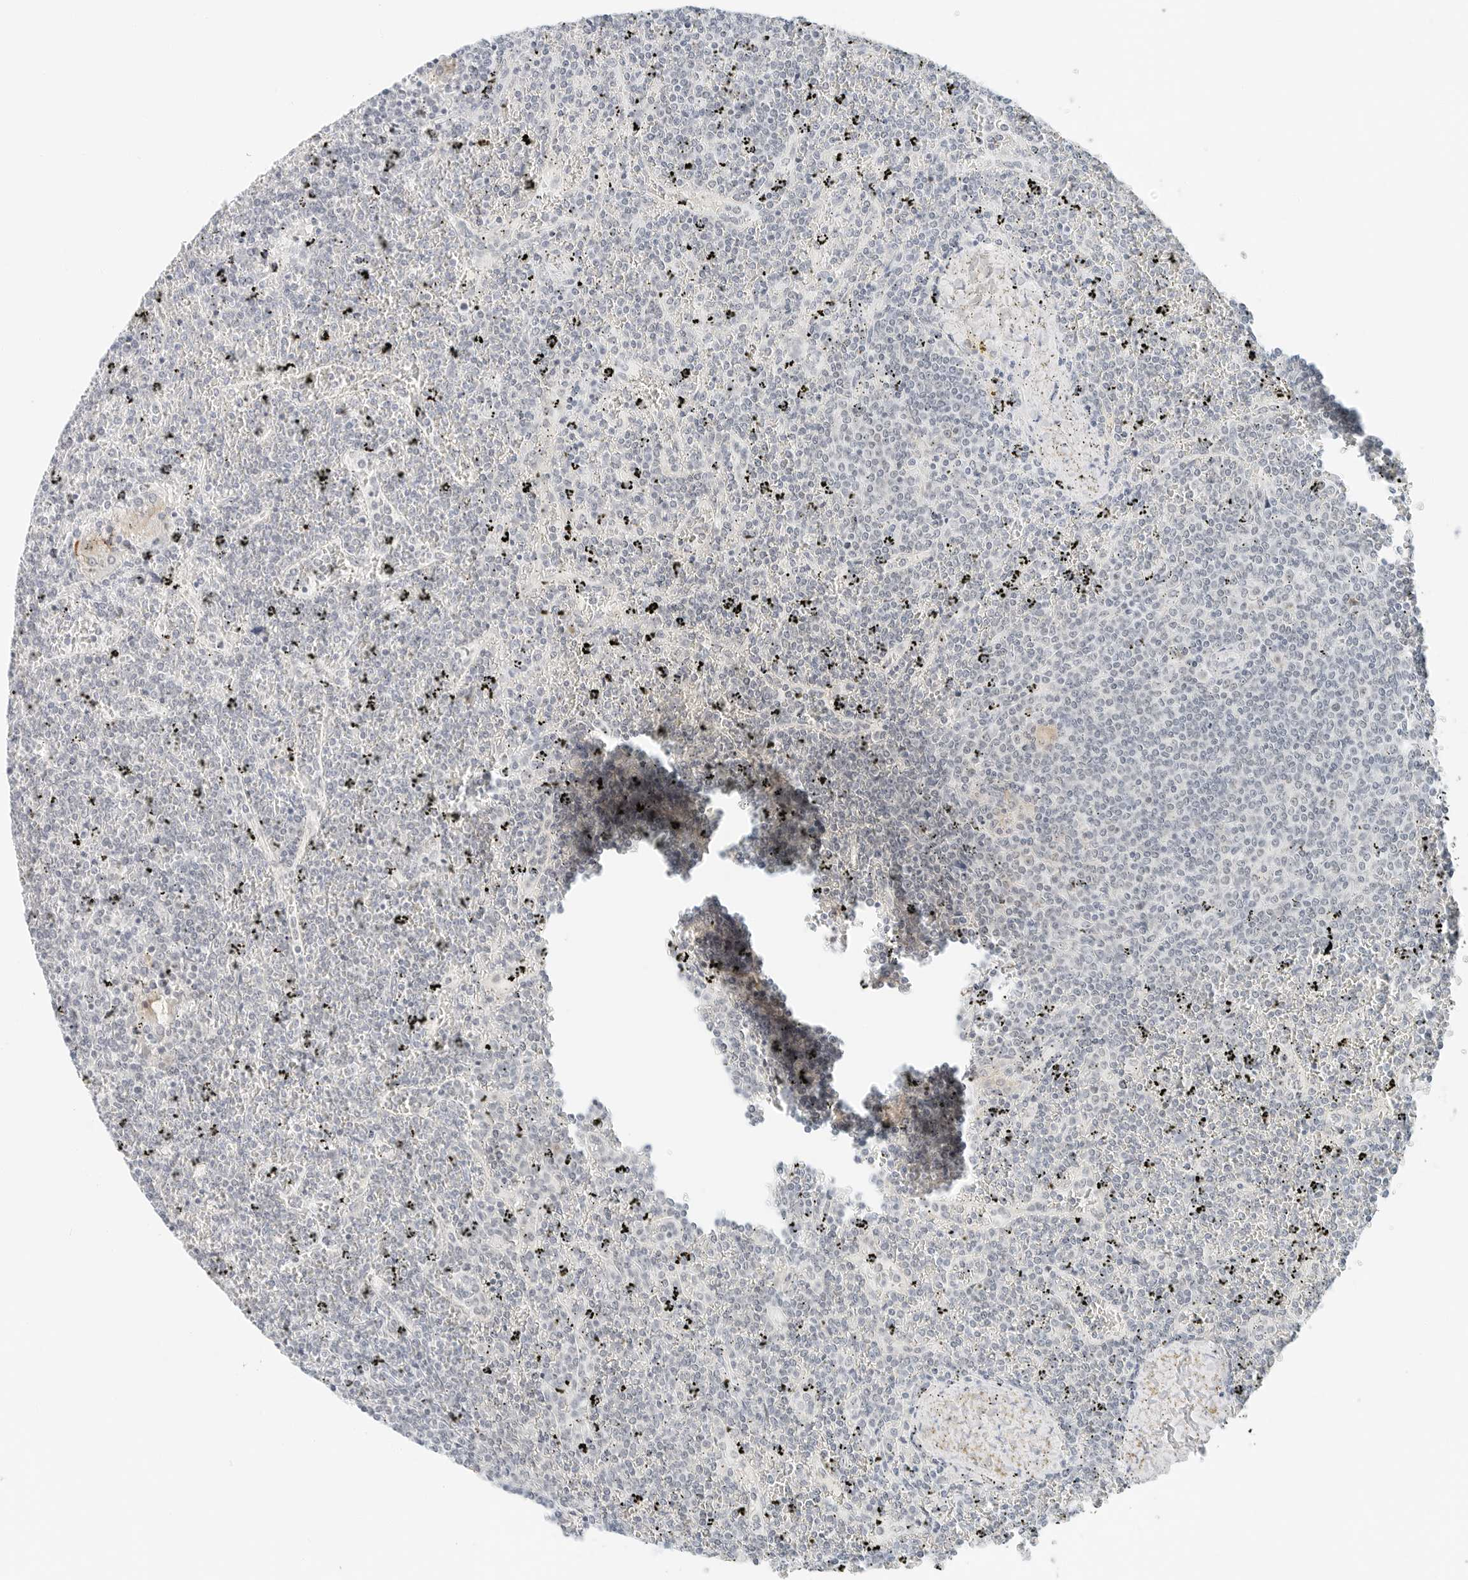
{"staining": {"intensity": "negative", "quantity": "none", "location": "none"}, "tissue": "lymphoma", "cell_type": "Tumor cells", "image_type": "cancer", "snomed": [{"axis": "morphology", "description": "Malignant lymphoma, non-Hodgkin's type, Low grade"}, {"axis": "topography", "description": "Spleen"}], "caption": "Human lymphoma stained for a protein using IHC shows no expression in tumor cells.", "gene": "CCSAP", "patient": {"sex": "female", "age": 19}}